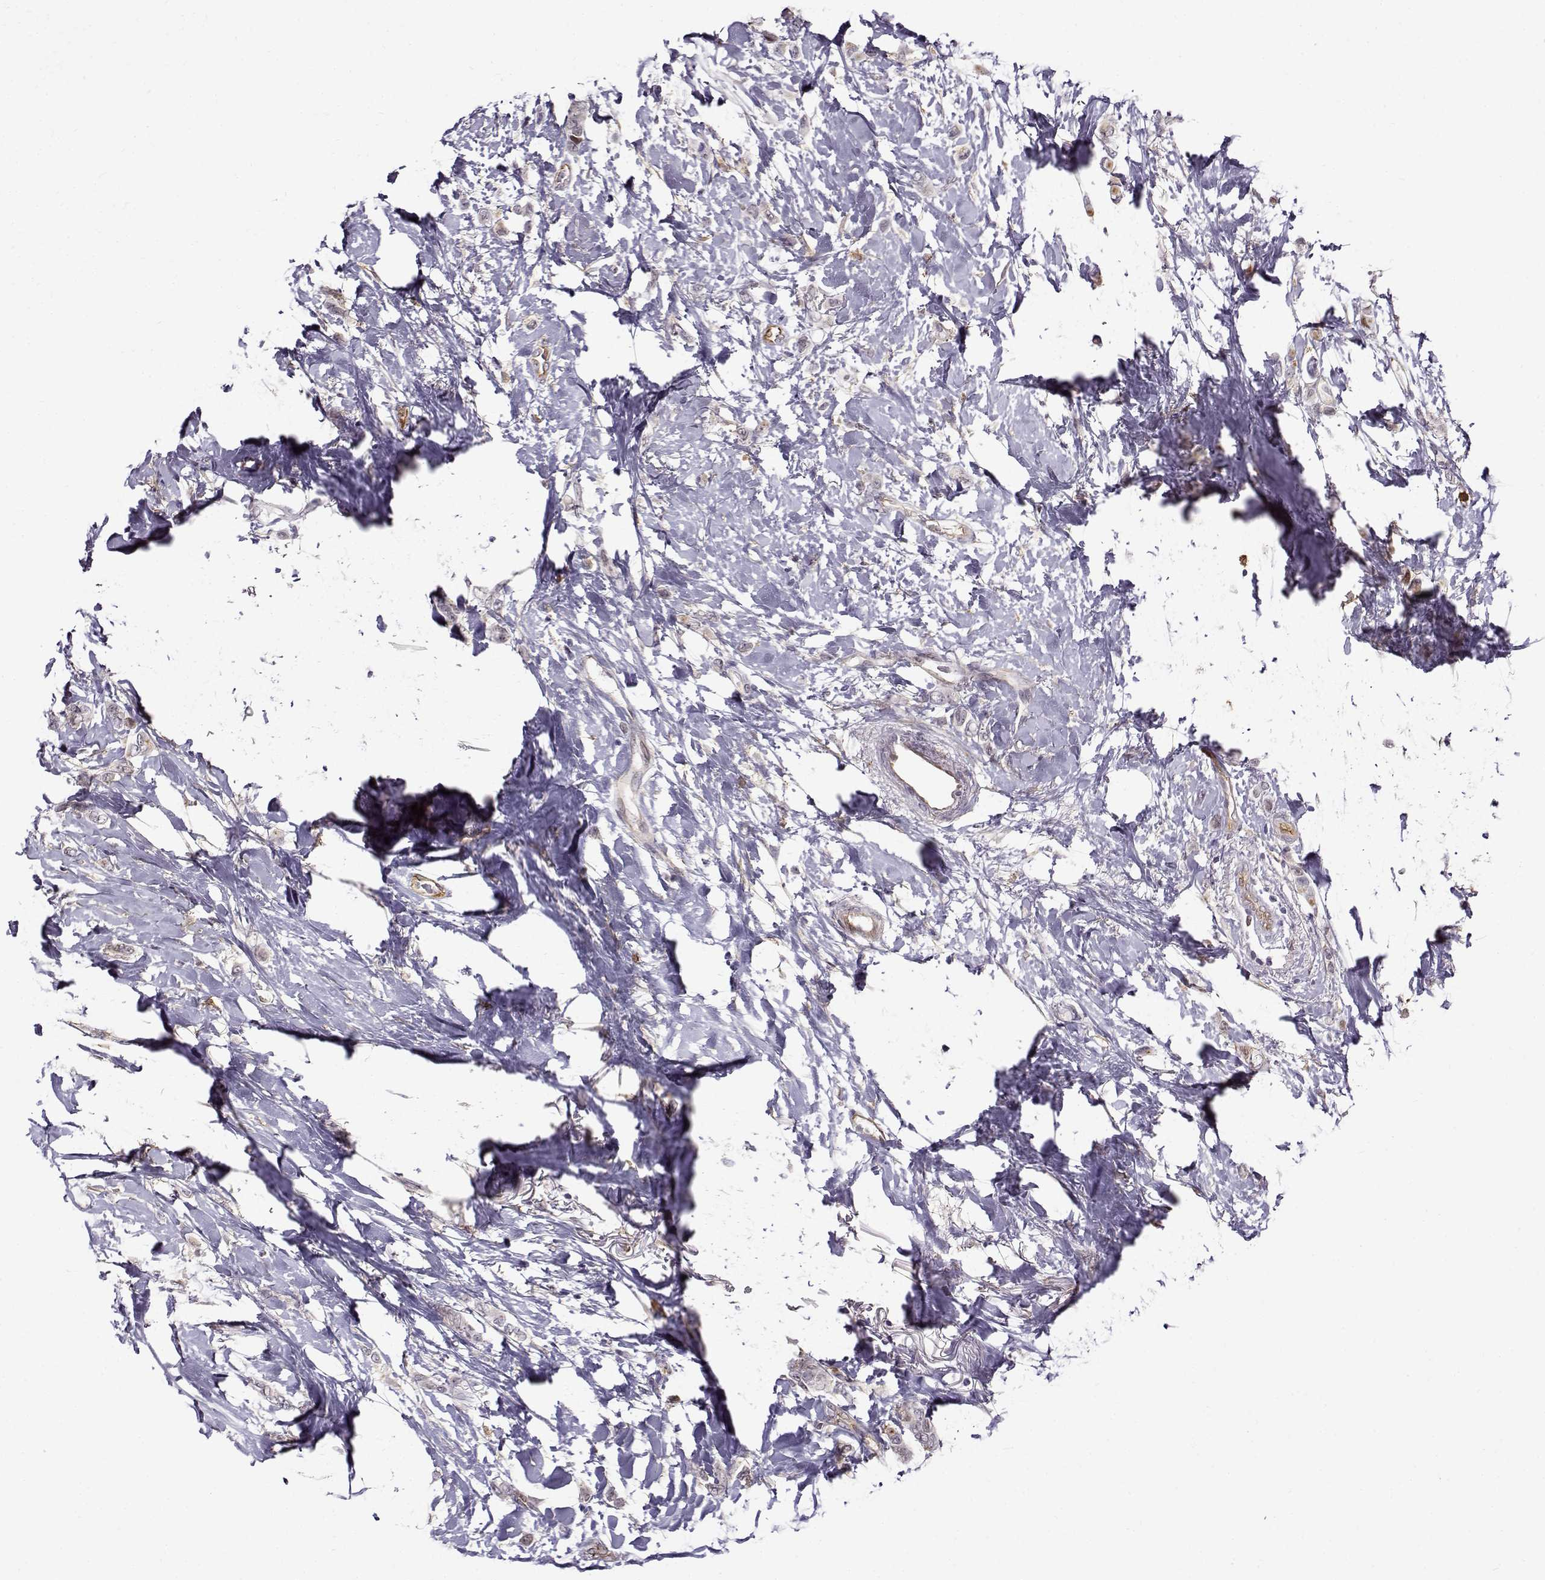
{"staining": {"intensity": "negative", "quantity": "none", "location": "none"}, "tissue": "breast cancer", "cell_type": "Tumor cells", "image_type": "cancer", "snomed": [{"axis": "morphology", "description": "Lobular carcinoma"}, {"axis": "topography", "description": "Breast"}], "caption": "Micrograph shows no protein expression in tumor cells of breast cancer (lobular carcinoma) tissue.", "gene": "BACH1", "patient": {"sex": "female", "age": 66}}